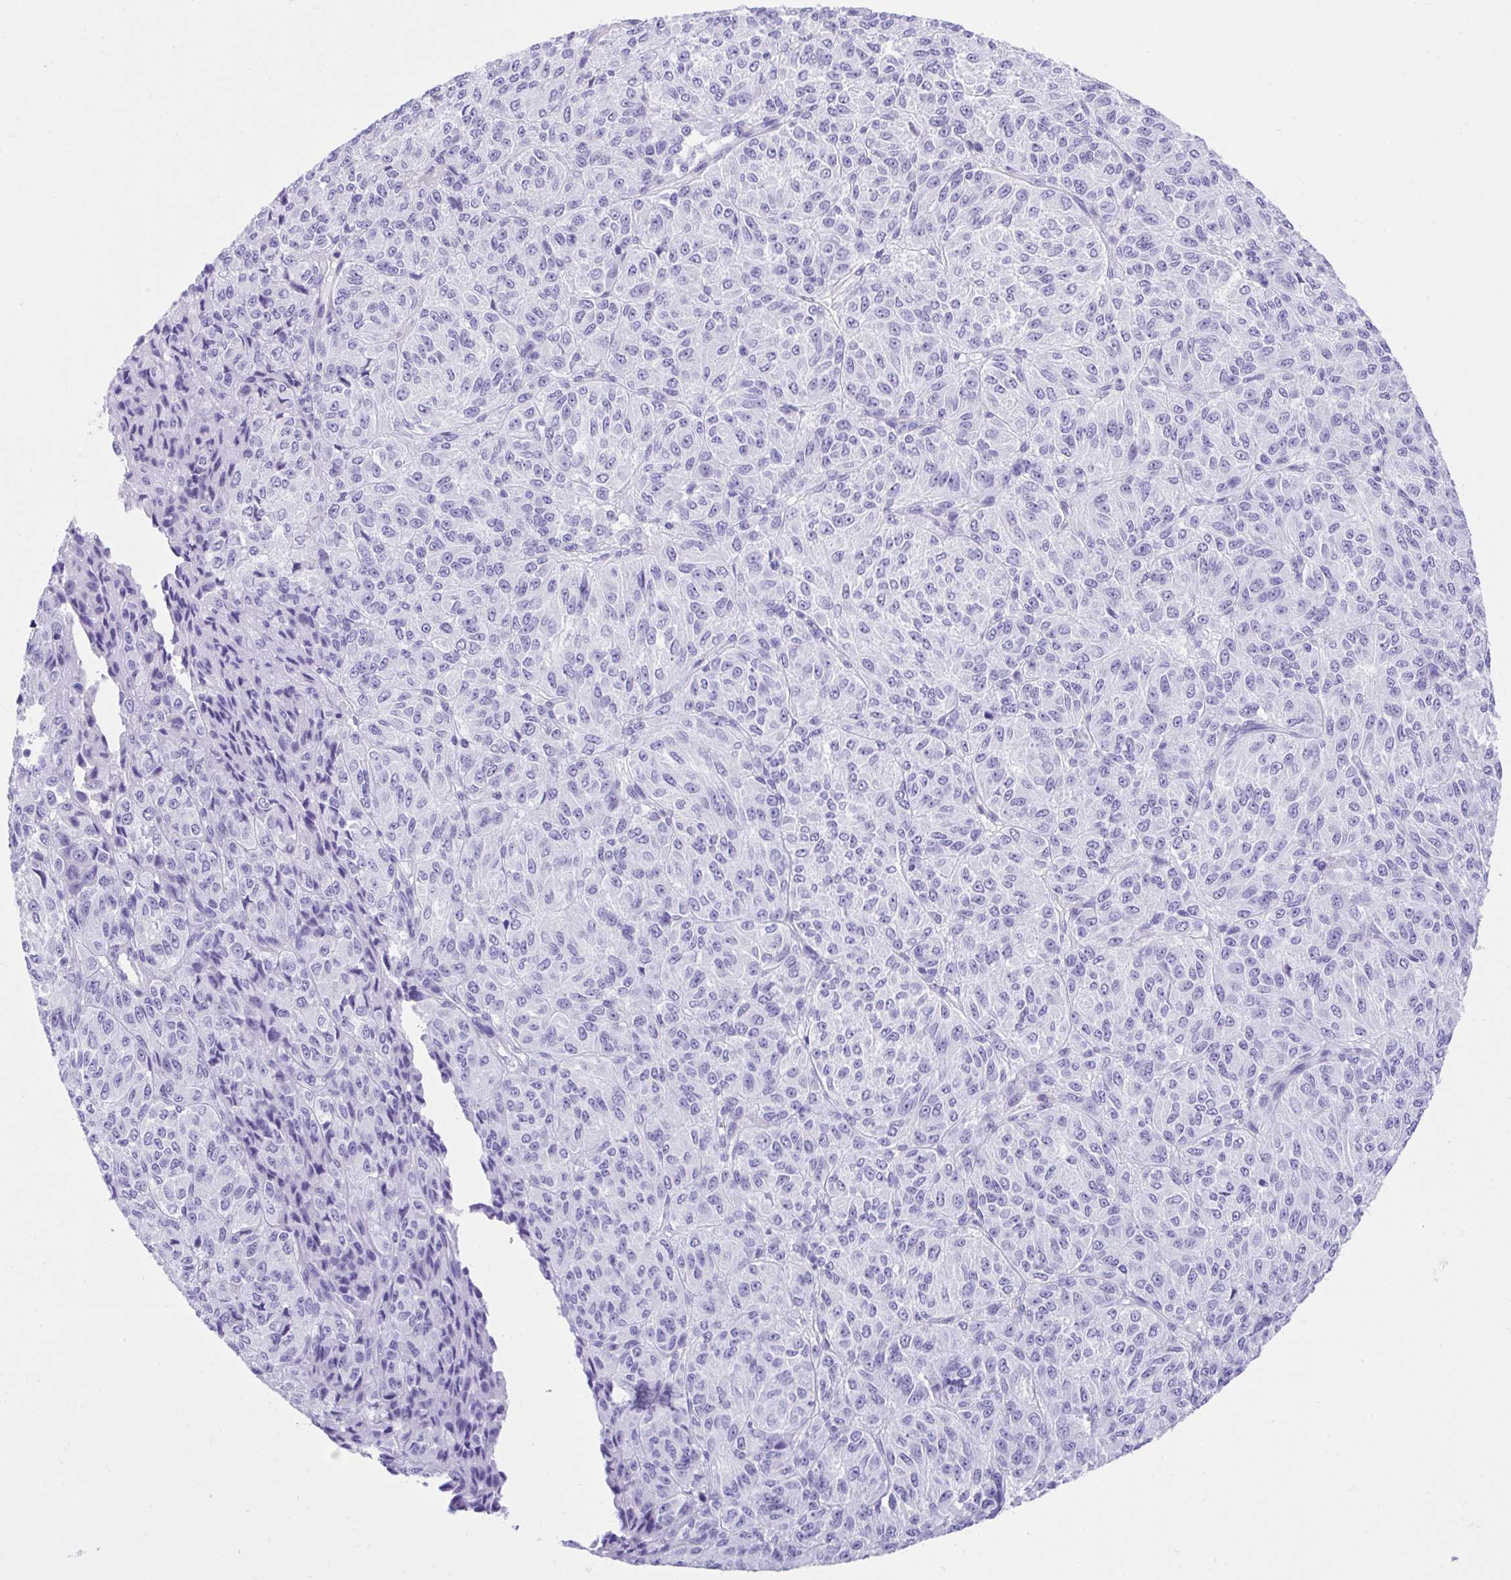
{"staining": {"intensity": "negative", "quantity": "none", "location": "none"}, "tissue": "melanoma", "cell_type": "Tumor cells", "image_type": "cancer", "snomed": [{"axis": "morphology", "description": "Malignant melanoma, Metastatic site"}, {"axis": "topography", "description": "Brain"}], "caption": "High magnification brightfield microscopy of malignant melanoma (metastatic site) stained with DAB (3,3'-diaminobenzidine) (brown) and counterstained with hematoxylin (blue): tumor cells show no significant positivity.", "gene": "KCNN4", "patient": {"sex": "female", "age": 56}}